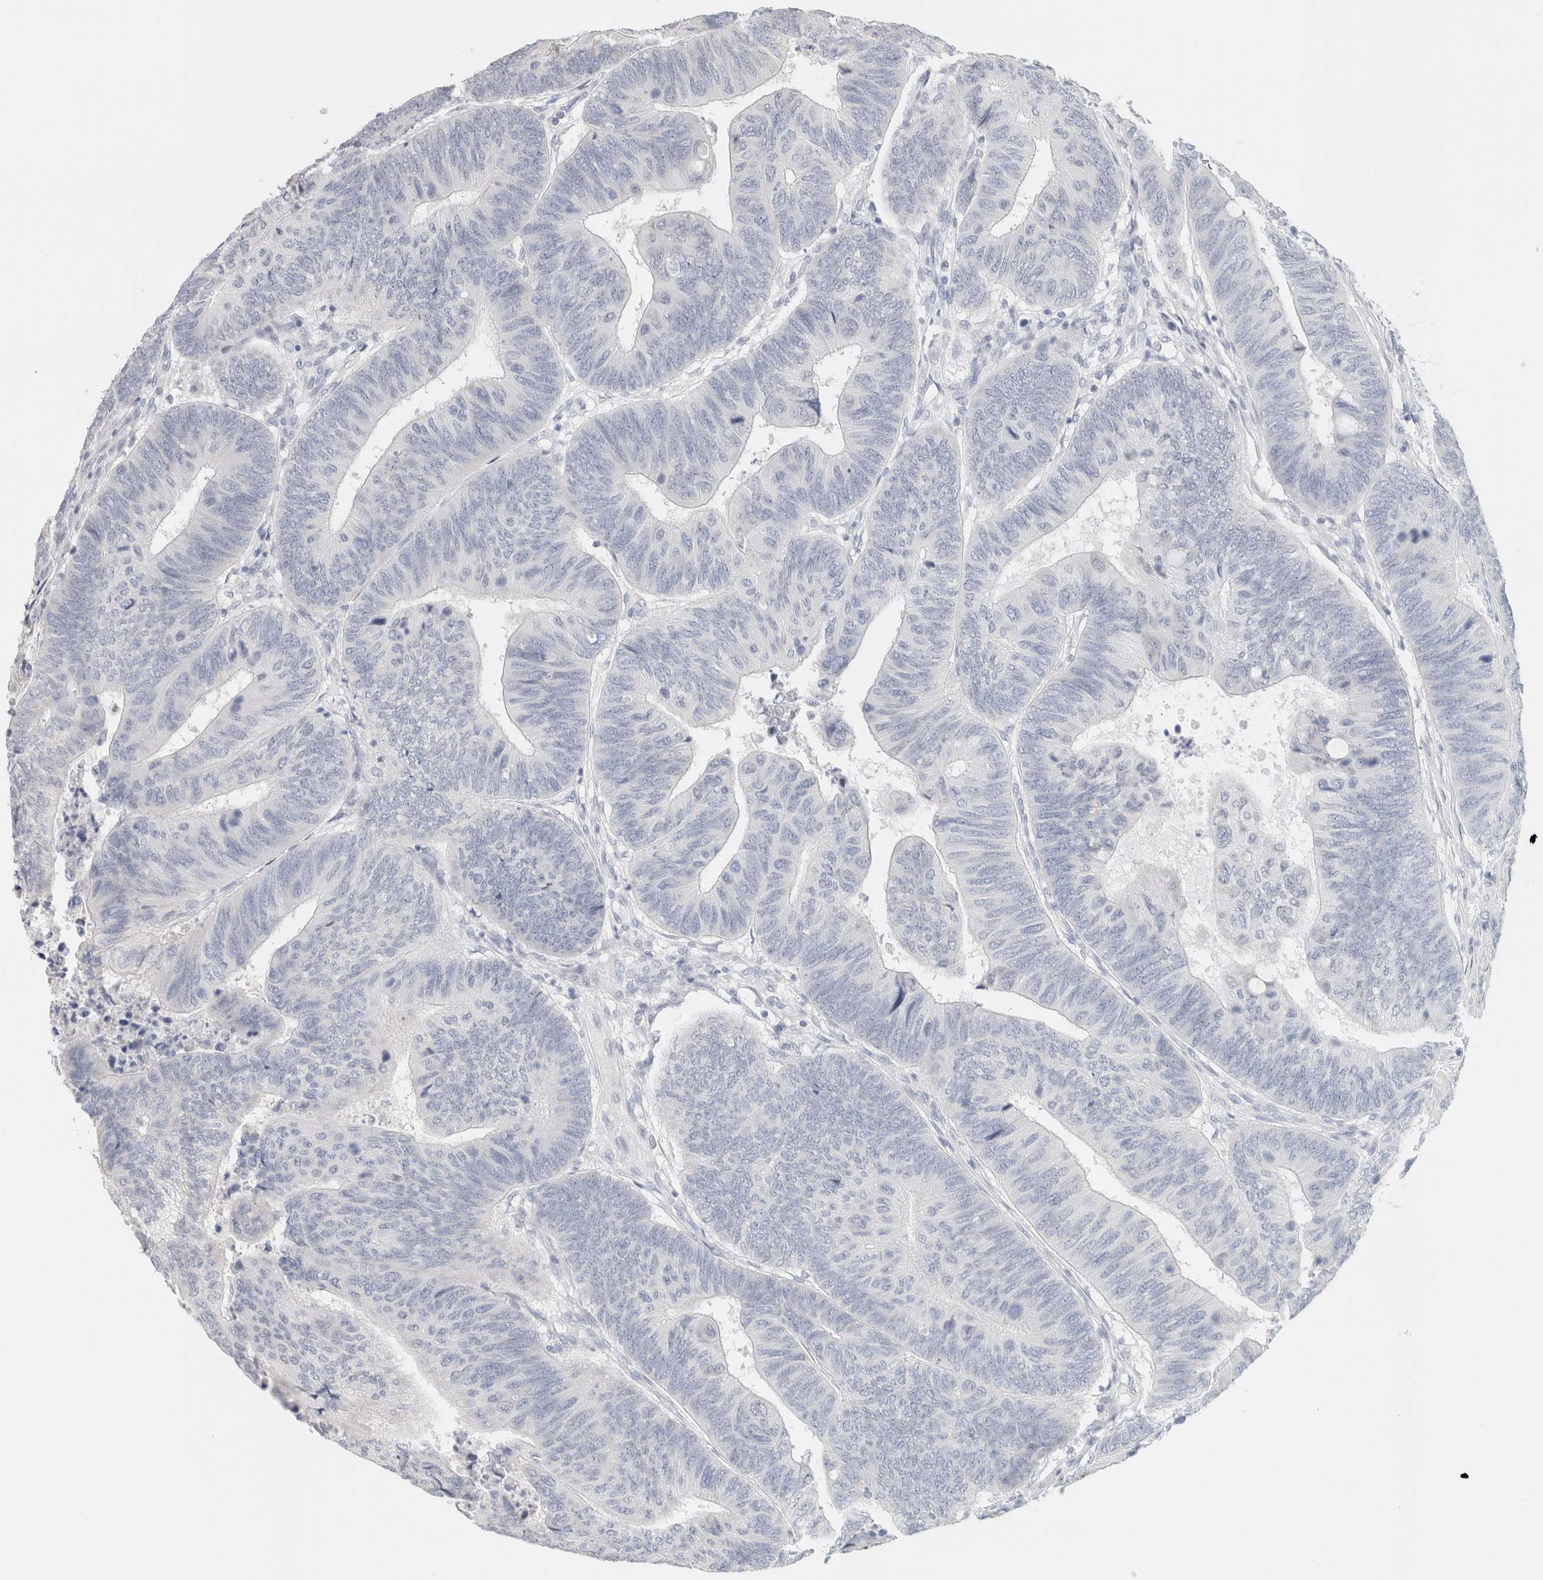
{"staining": {"intensity": "negative", "quantity": "none", "location": "none"}, "tissue": "colorectal cancer", "cell_type": "Tumor cells", "image_type": "cancer", "snomed": [{"axis": "morphology", "description": "Normal tissue, NOS"}, {"axis": "morphology", "description": "Adenocarcinoma, NOS"}, {"axis": "topography", "description": "Rectum"}, {"axis": "topography", "description": "Peripheral nerve tissue"}], "caption": "Immunohistochemical staining of adenocarcinoma (colorectal) shows no significant positivity in tumor cells. The staining is performed using DAB (3,3'-diaminobenzidine) brown chromogen with nuclei counter-stained in using hematoxylin.", "gene": "NEFM", "patient": {"sex": "male", "age": 92}}